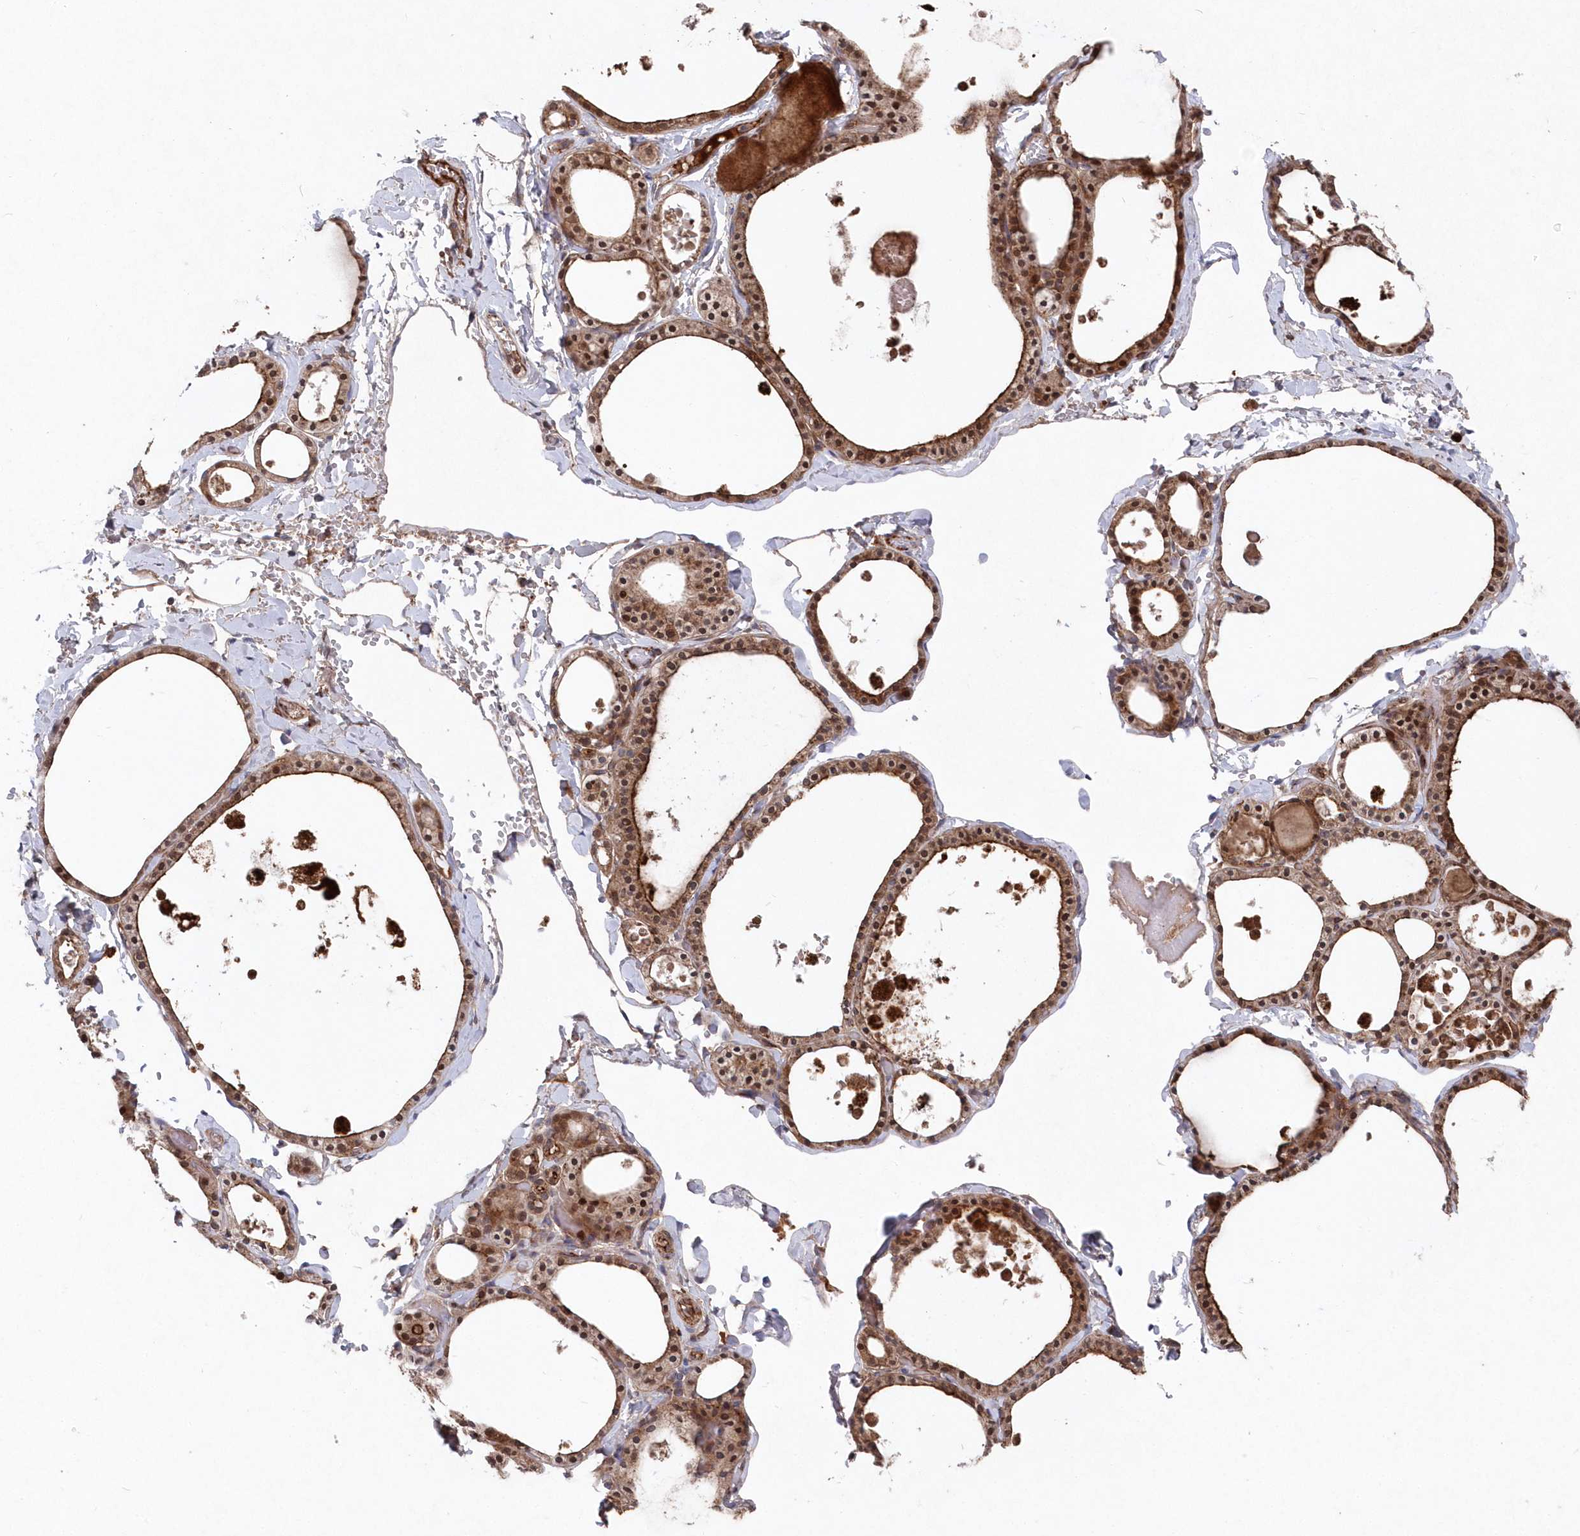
{"staining": {"intensity": "strong", "quantity": ">75%", "location": "cytoplasmic/membranous,nuclear"}, "tissue": "thyroid gland", "cell_type": "Glandular cells", "image_type": "normal", "snomed": [{"axis": "morphology", "description": "Normal tissue, NOS"}, {"axis": "topography", "description": "Thyroid gland"}], "caption": "DAB immunohistochemical staining of unremarkable human thyroid gland exhibits strong cytoplasmic/membranous,nuclear protein staining in approximately >75% of glandular cells.", "gene": "ABHD14B", "patient": {"sex": "male", "age": 56}}